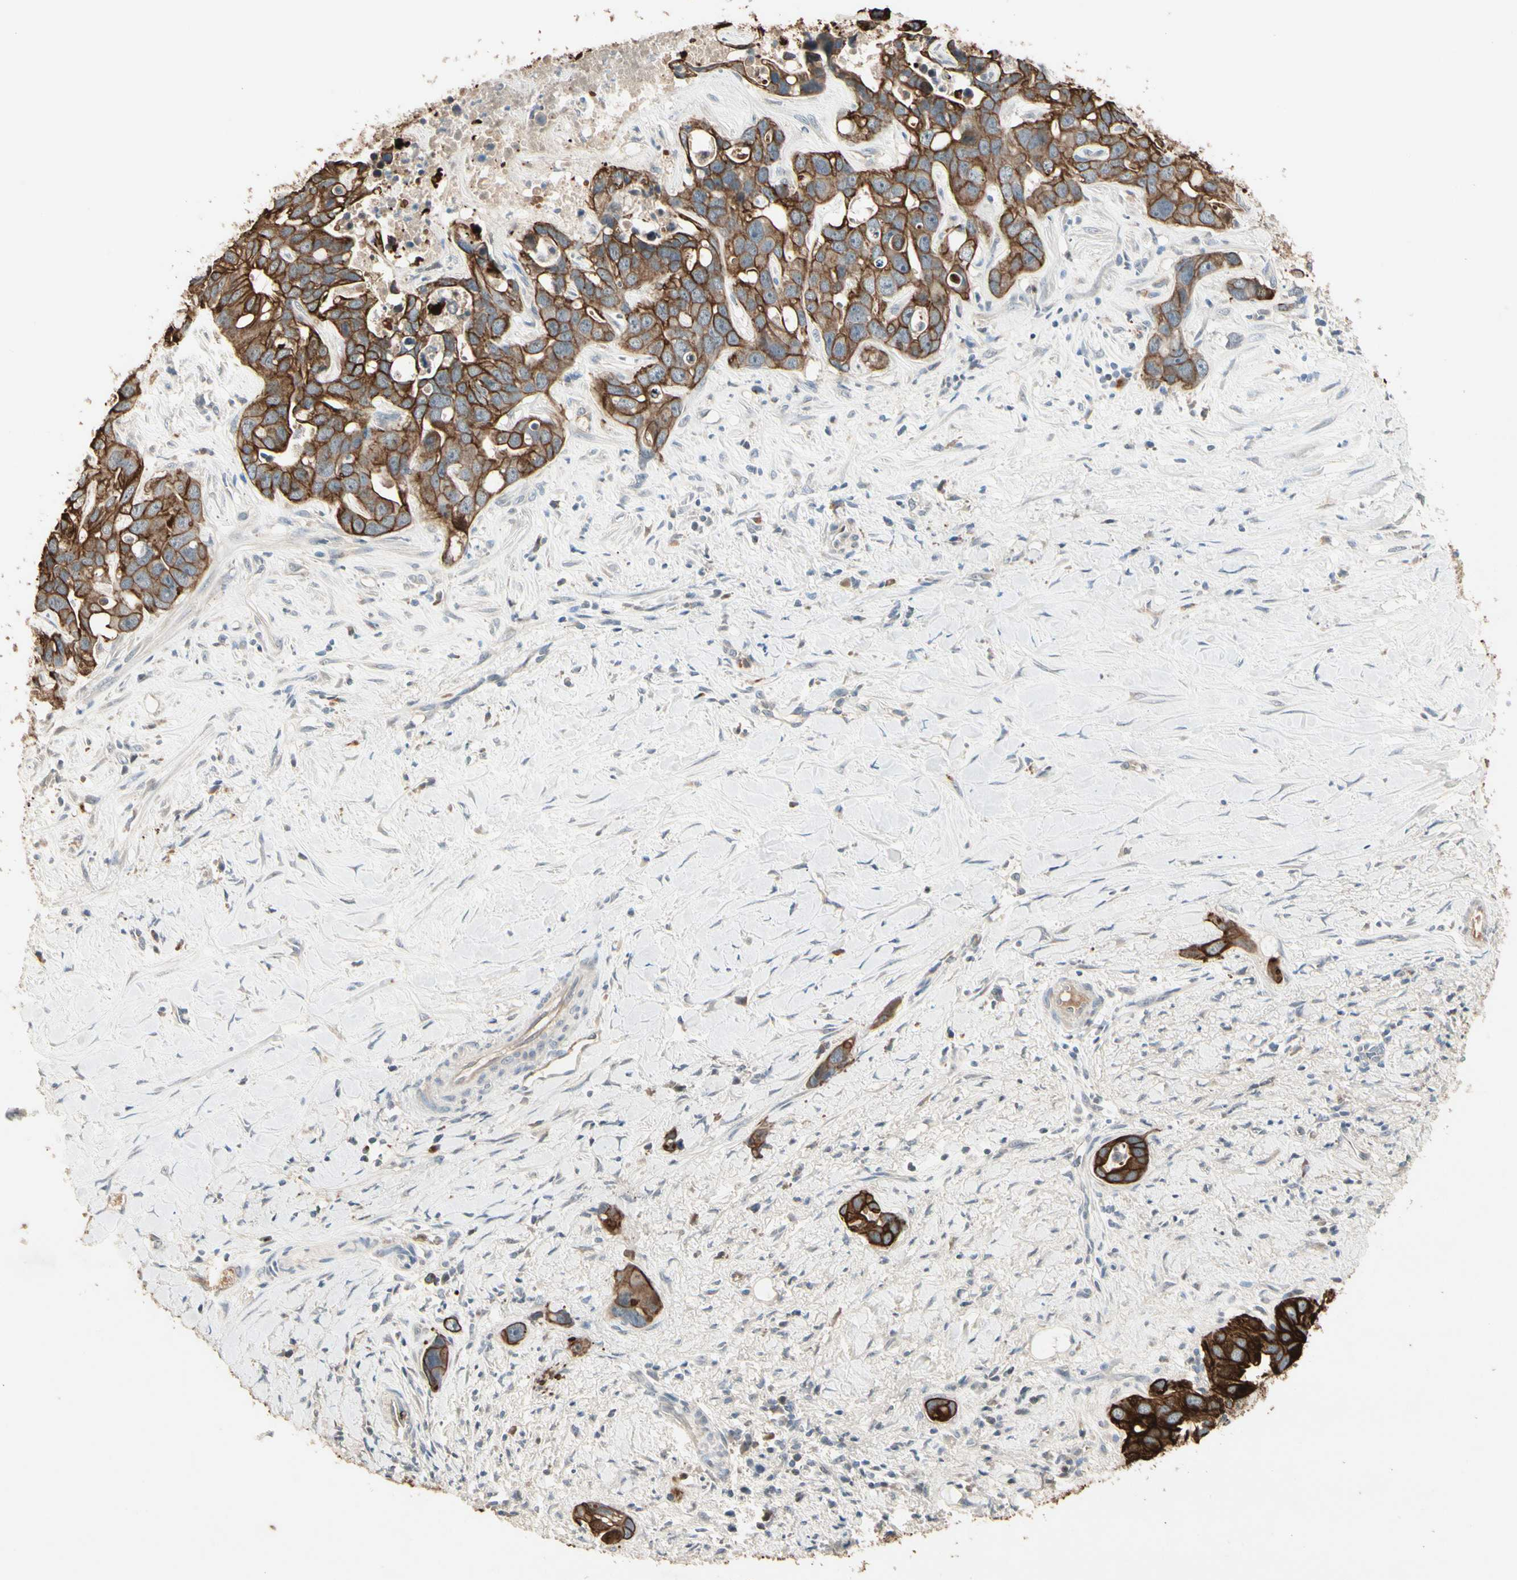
{"staining": {"intensity": "strong", "quantity": ">75%", "location": "cytoplasmic/membranous"}, "tissue": "liver cancer", "cell_type": "Tumor cells", "image_type": "cancer", "snomed": [{"axis": "morphology", "description": "Cholangiocarcinoma"}, {"axis": "topography", "description": "Liver"}], "caption": "IHC of liver cholangiocarcinoma displays high levels of strong cytoplasmic/membranous positivity in approximately >75% of tumor cells.", "gene": "SKIL", "patient": {"sex": "female", "age": 65}}